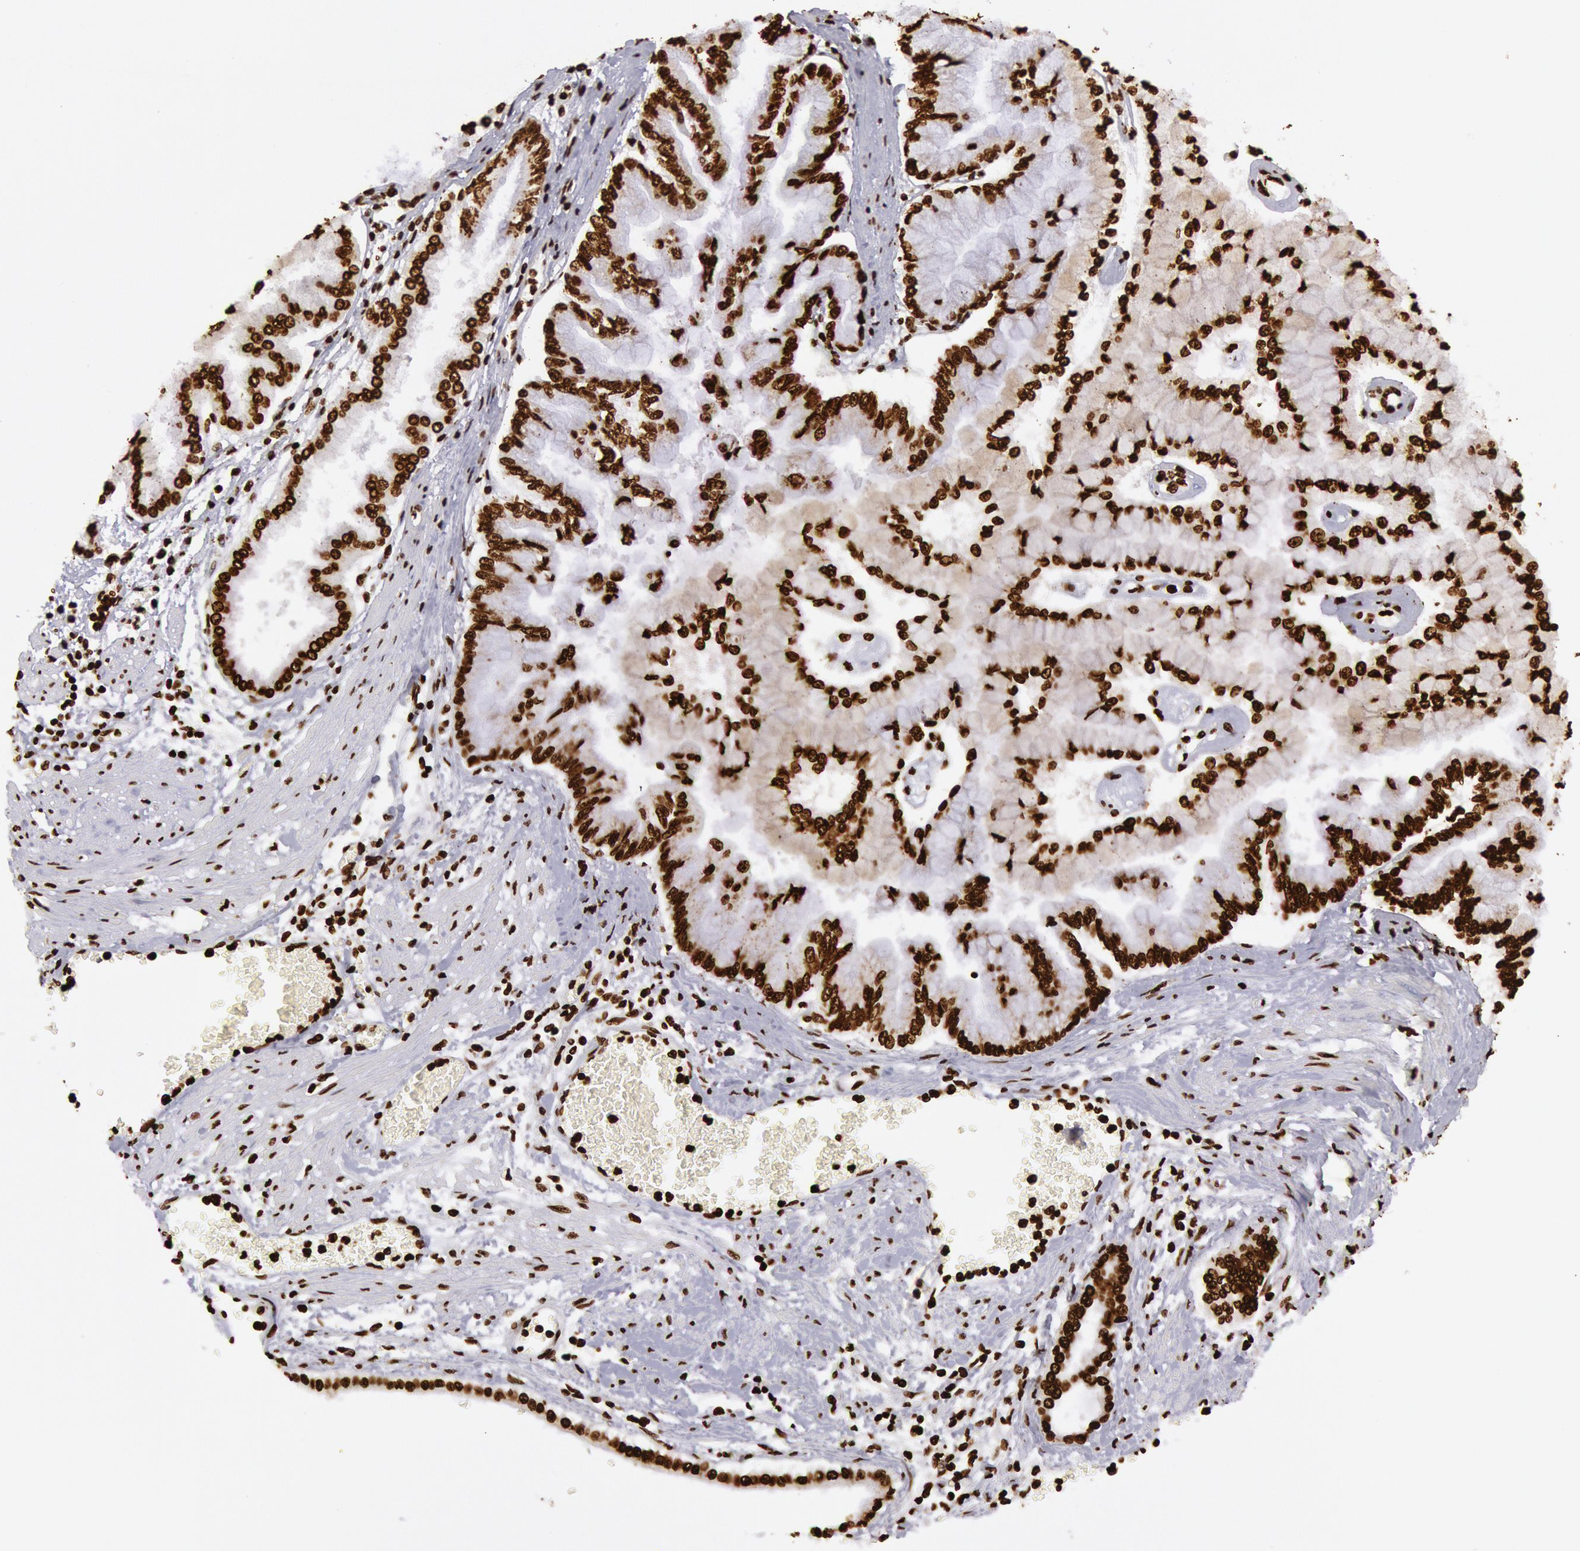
{"staining": {"intensity": "strong", "quantity": ">75%", "location": "nuclear"}, "tissue": "liver cancer", "cell_type": "Tumor cells", "image_type": "cancer", "snomed": [{"axis": "morphology", "description": "Cholangiocarcinoma"}, {"axis": "topography", "description": "Liver"}], "caption": "Protein expression analysis of liver cancer (cholangiocarcinoma) displays strong nuclear staining in approximately >75% of tumor cells.", "gene": "H3-4", "patient": {"sex": "female", "age": 79}}